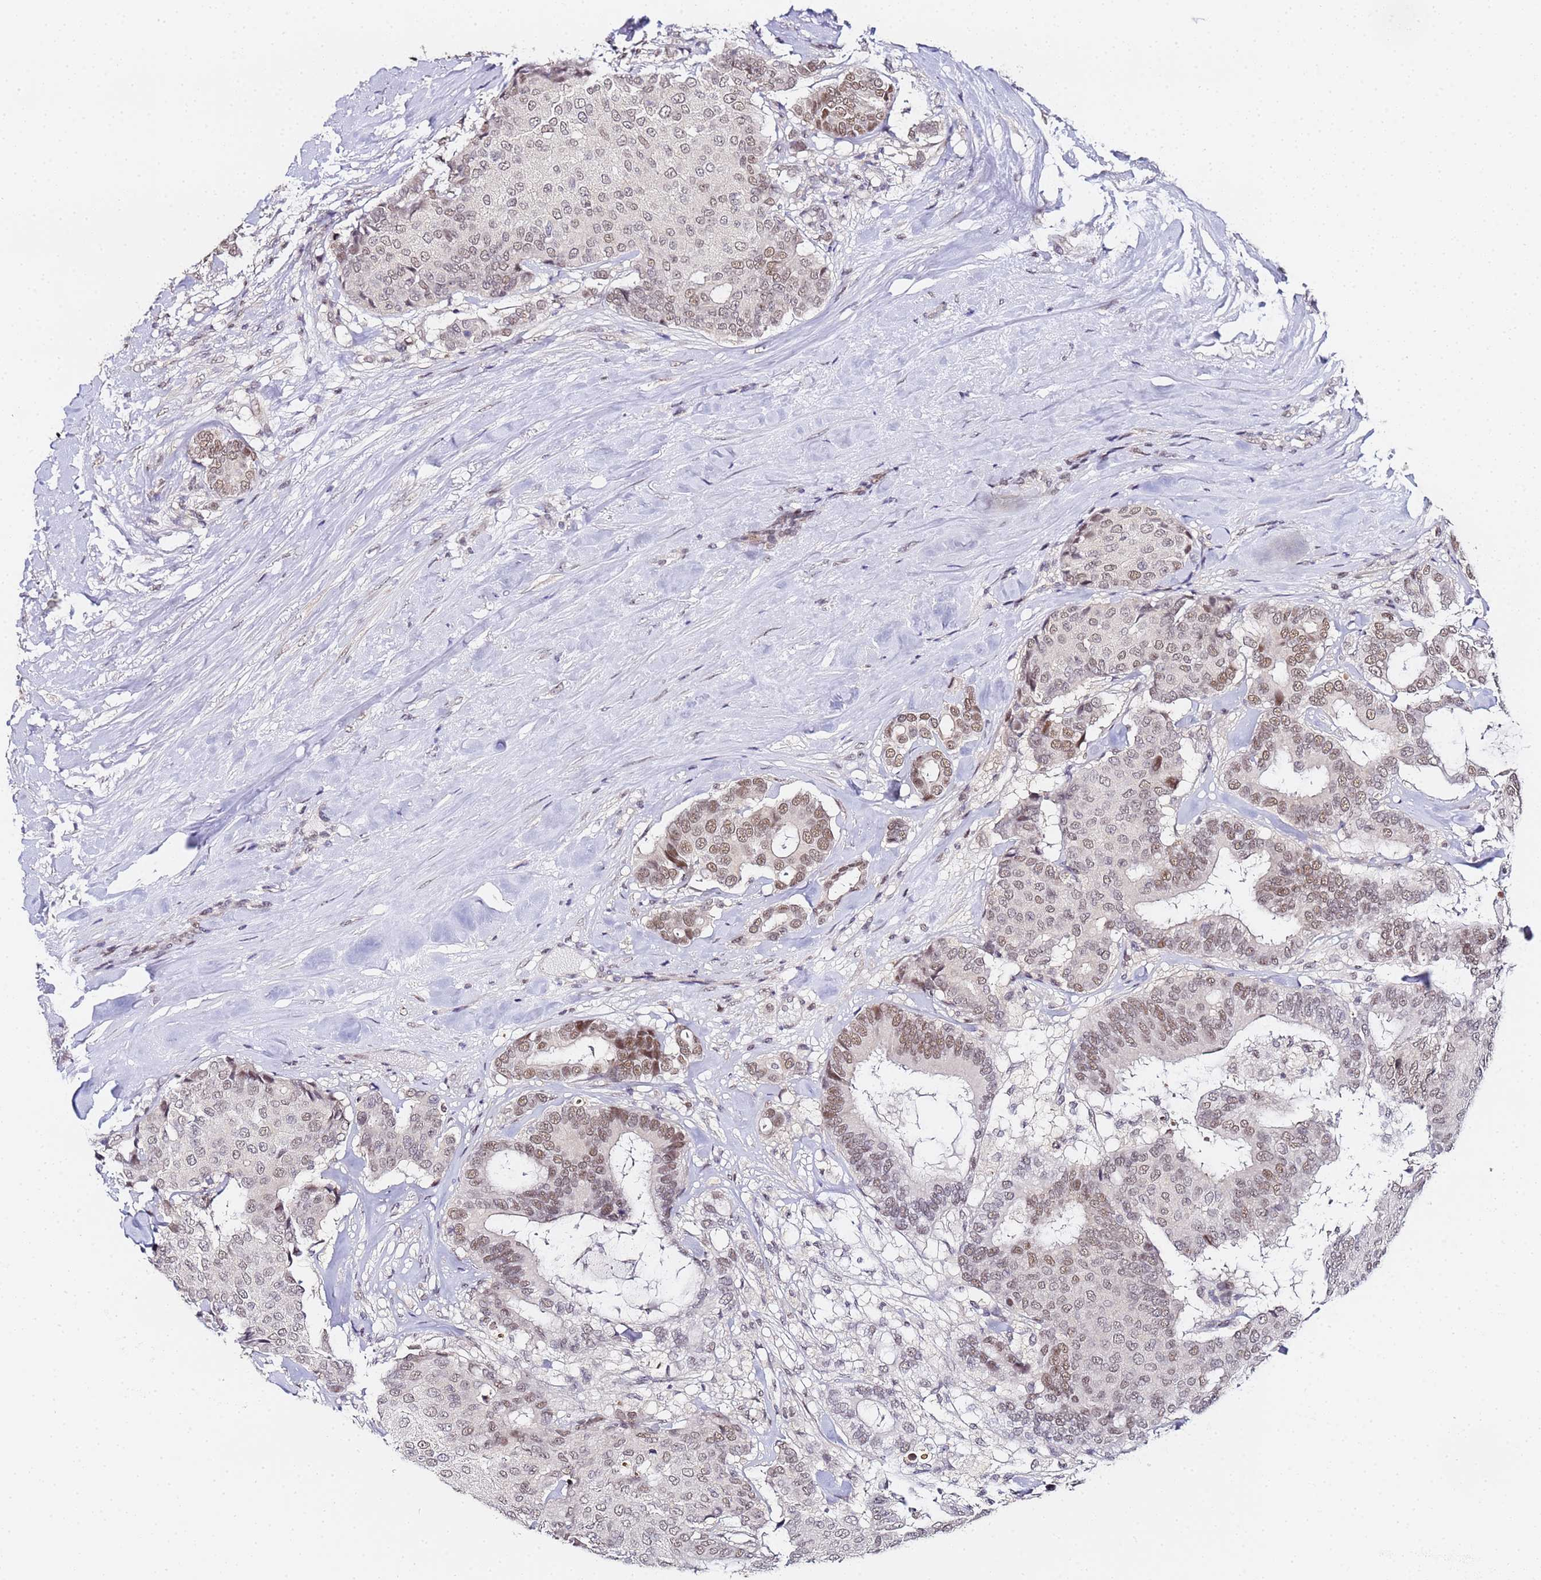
{"staining": {"intensity": "moderate", "quantity": "25%-75%", "location": "nuclear"}, "tissue": "breast cancer", "cell_type": "Tumor cells", "image_type": "cancer", "snomed": [{"axis": "morphology", "description": "Duct carcinoma"}, {"axis": "topography", "description": "Breast"}], "caption": "Intraductal carcinoma (breast) stained with DAB immunohistochemistry (IHC) displays medium levels of moderate nuclear staining in about 25%-75% of tumor cells.", "gene": "LSM3", "patient": {"sex": "female", "age": 75}}